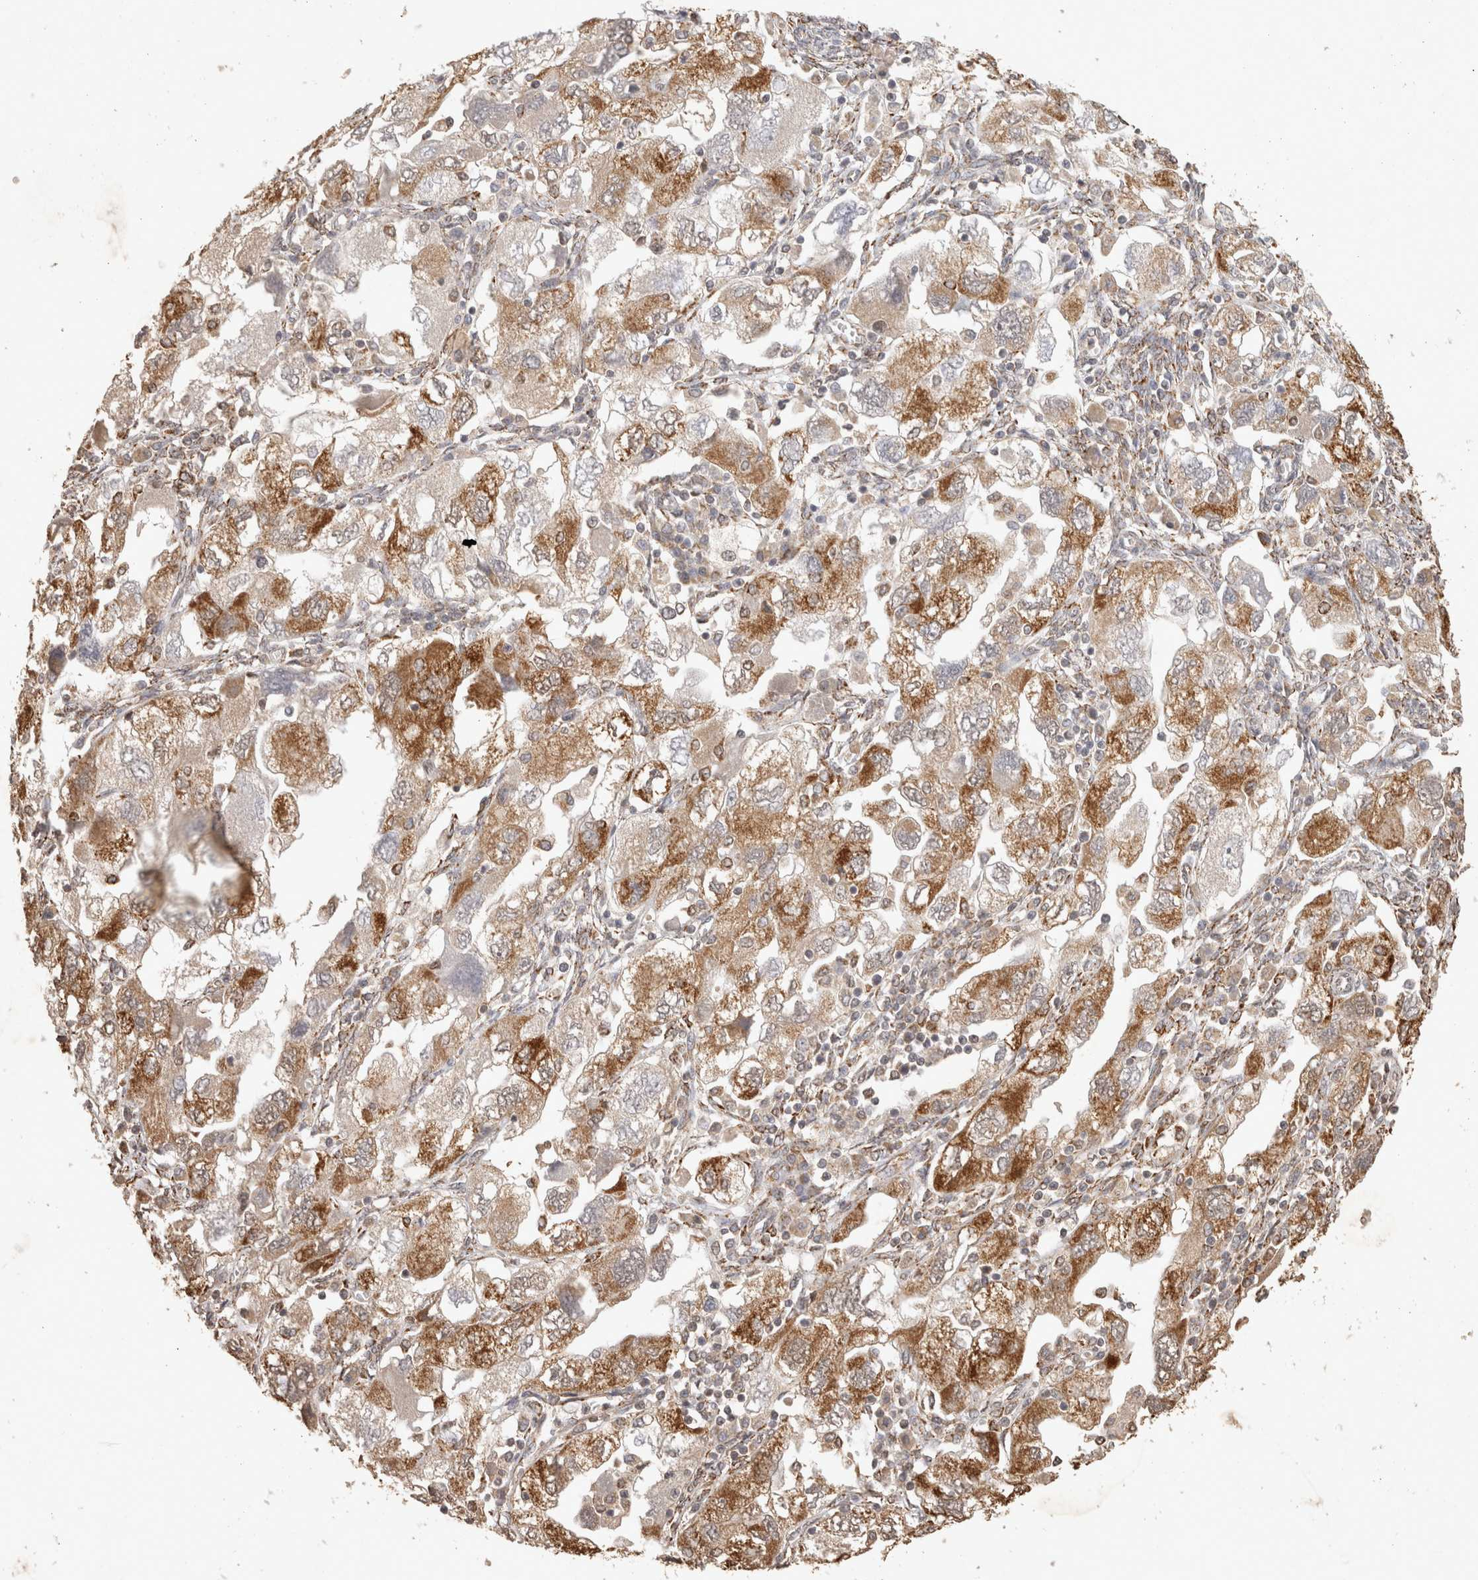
{"staining": {"intensity": "moderate", "quantity": ">75%", "location": "cytoplasmic/membranous"}, "tissue": "ovarian cancer", "cell_type": "Tumor cells", "image_type": "cancer", "snomed": [{"axis": "morphology", "description": "Carcinoma, NOS"}, {"axis": "morphology", "description": "Cystadenocarcinoma, serous, NOS"}, {"axis": "topography", "description": "Ovary"}], "caption": "There is medium levels of moderate cytoplasmic/membranous staining in tumor cells of ovarian cancer, as demonstrated by immunohistochemical staining (brown color).", "gene": "BNIP3L", "patient": {"sex": "female", "age": 69}}